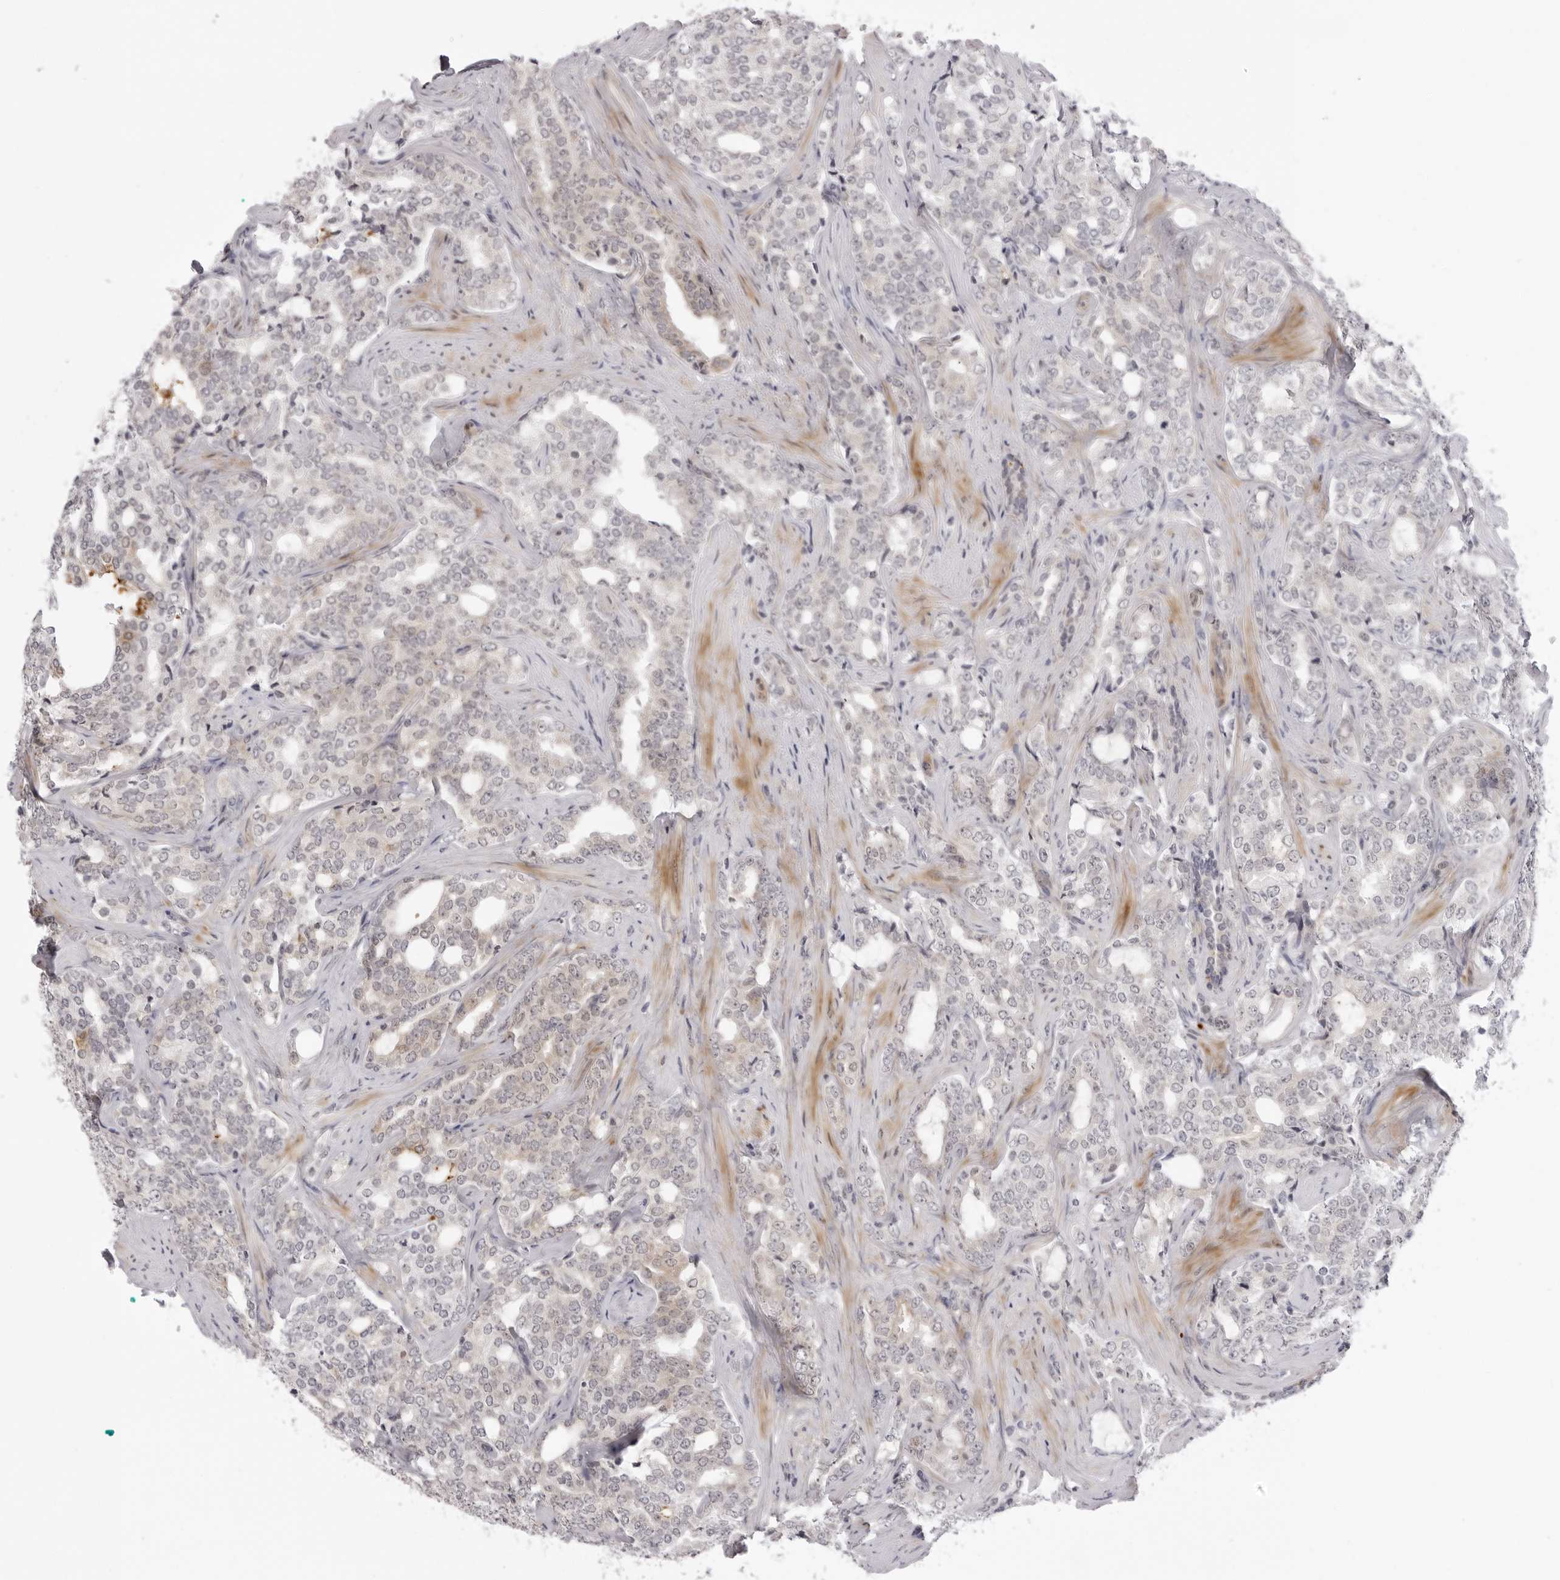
{"staining": {"intensity": "negative", "quantity": "none", "location": "none"}, "tissue": "prostate cancer", "cell_type": "Tumor cells", "image_type": "cancer", "snomed": [{"axis": "morphology", "description": "Adenocarcinoma, High grade"}, {"axis": "topography", "description": "Prostate"}], "caption": "Immunohistochemistry photomicrograph of human prostate cancer (high-grade adenocarcinoma) stained for a protein (brown), which displays no staining in tumor cells. Brightfield microscopy of immunohistochemistry (IHC) stained with DAB (brown) and hematoxylin (blue), captured at high magnification.", "gene": "SUGCT", "patient": {"sex": "male", "age": 64}}